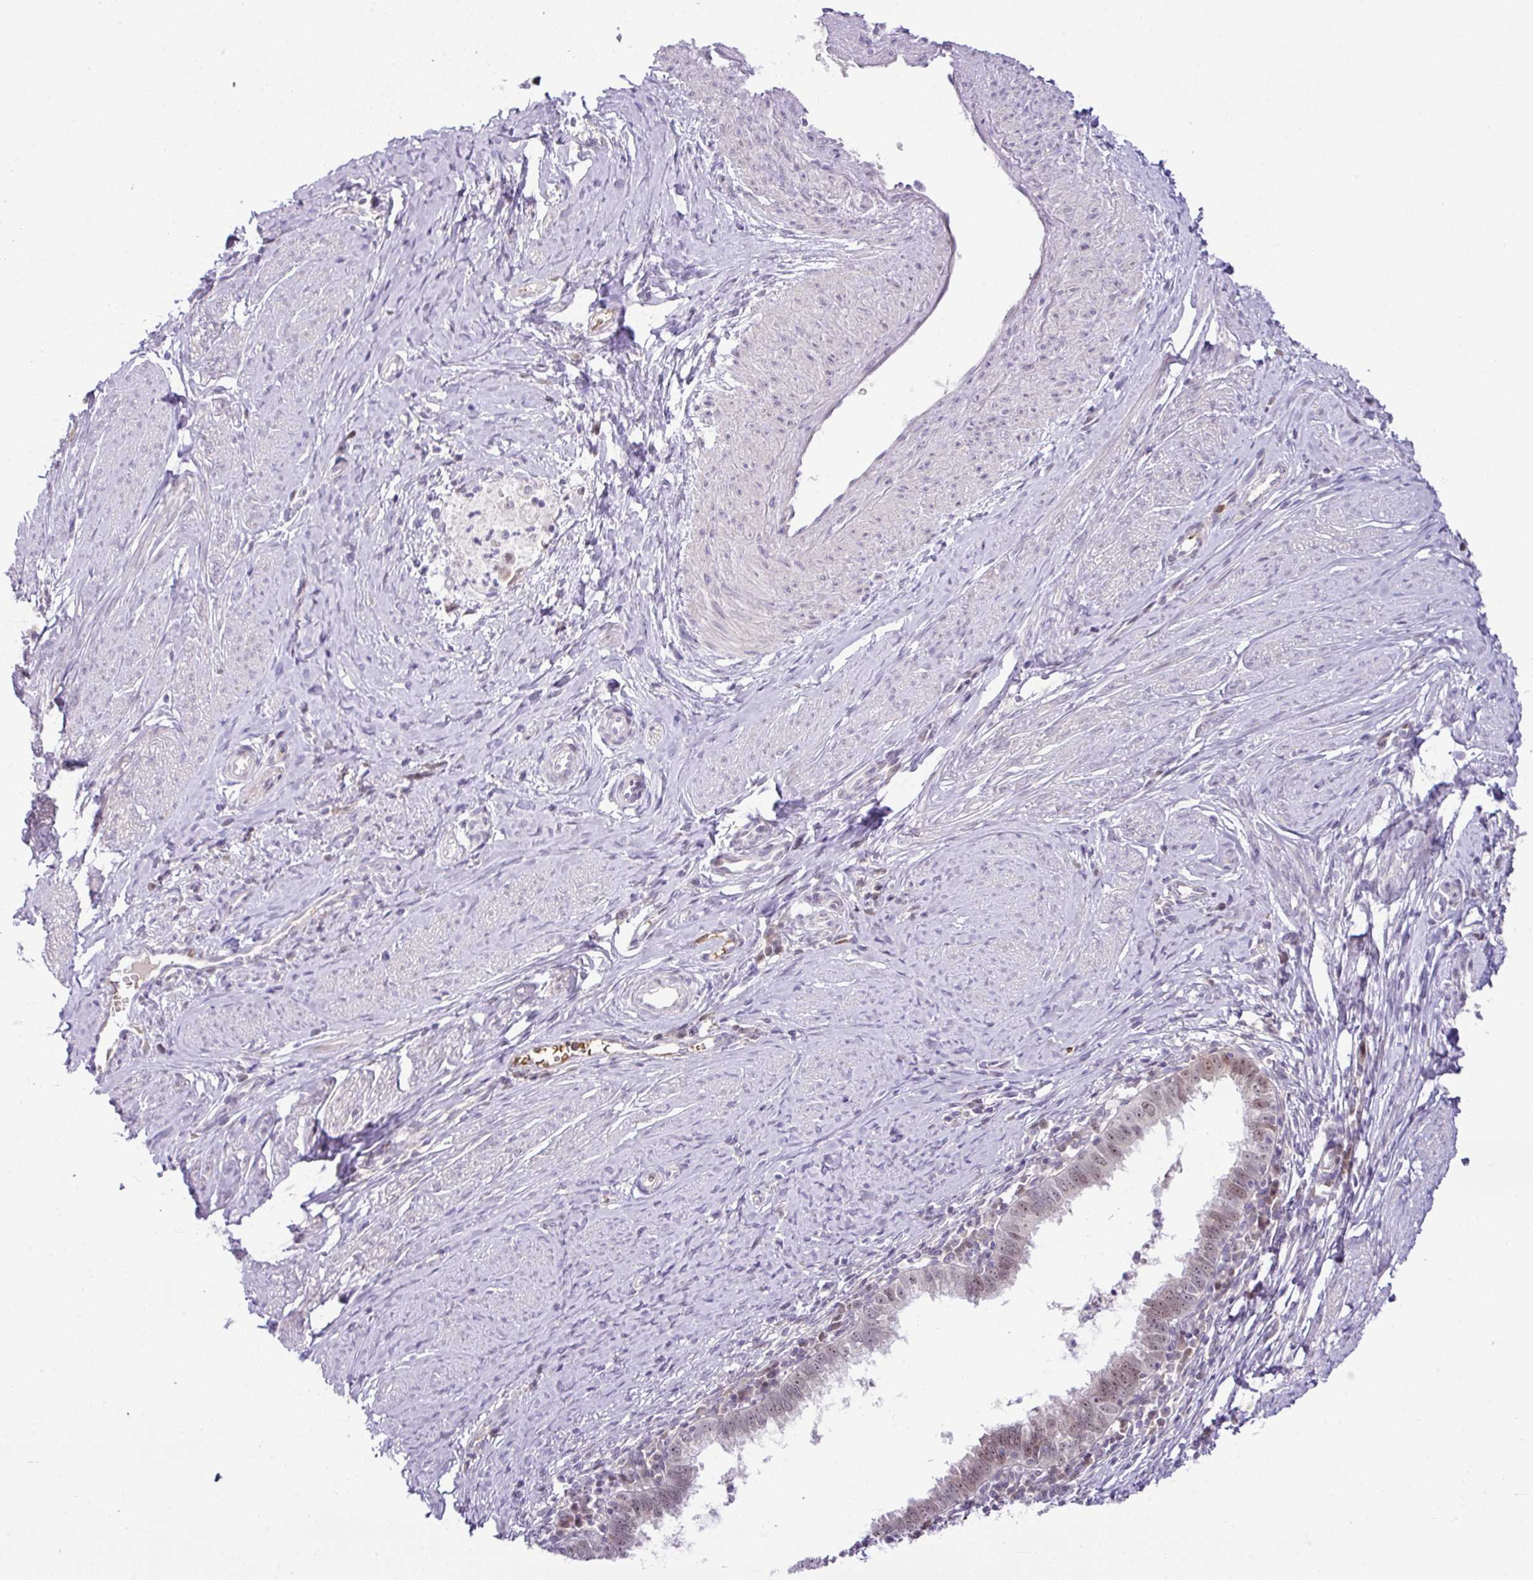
{"staining": {"intensity": "moderate", "quantity": "25%-75%", "location": "nuclear"}, "tissue": "cervical cancer", "cell_type": "Tumor cells", "image_type": "cancer", "snomed": [{"axis": "morphology", "description": "Adenocarcinoma, NOS"}, {"axis": "topography", "description": "Cervix"}], "caption": "Protein expression analysis of human cervical cancer reveals moderate nuclear positivity in approximately 25%-75% of tumor cells.", "gene": "PARP2", "patient": {"sex": "female", "age": 36}}